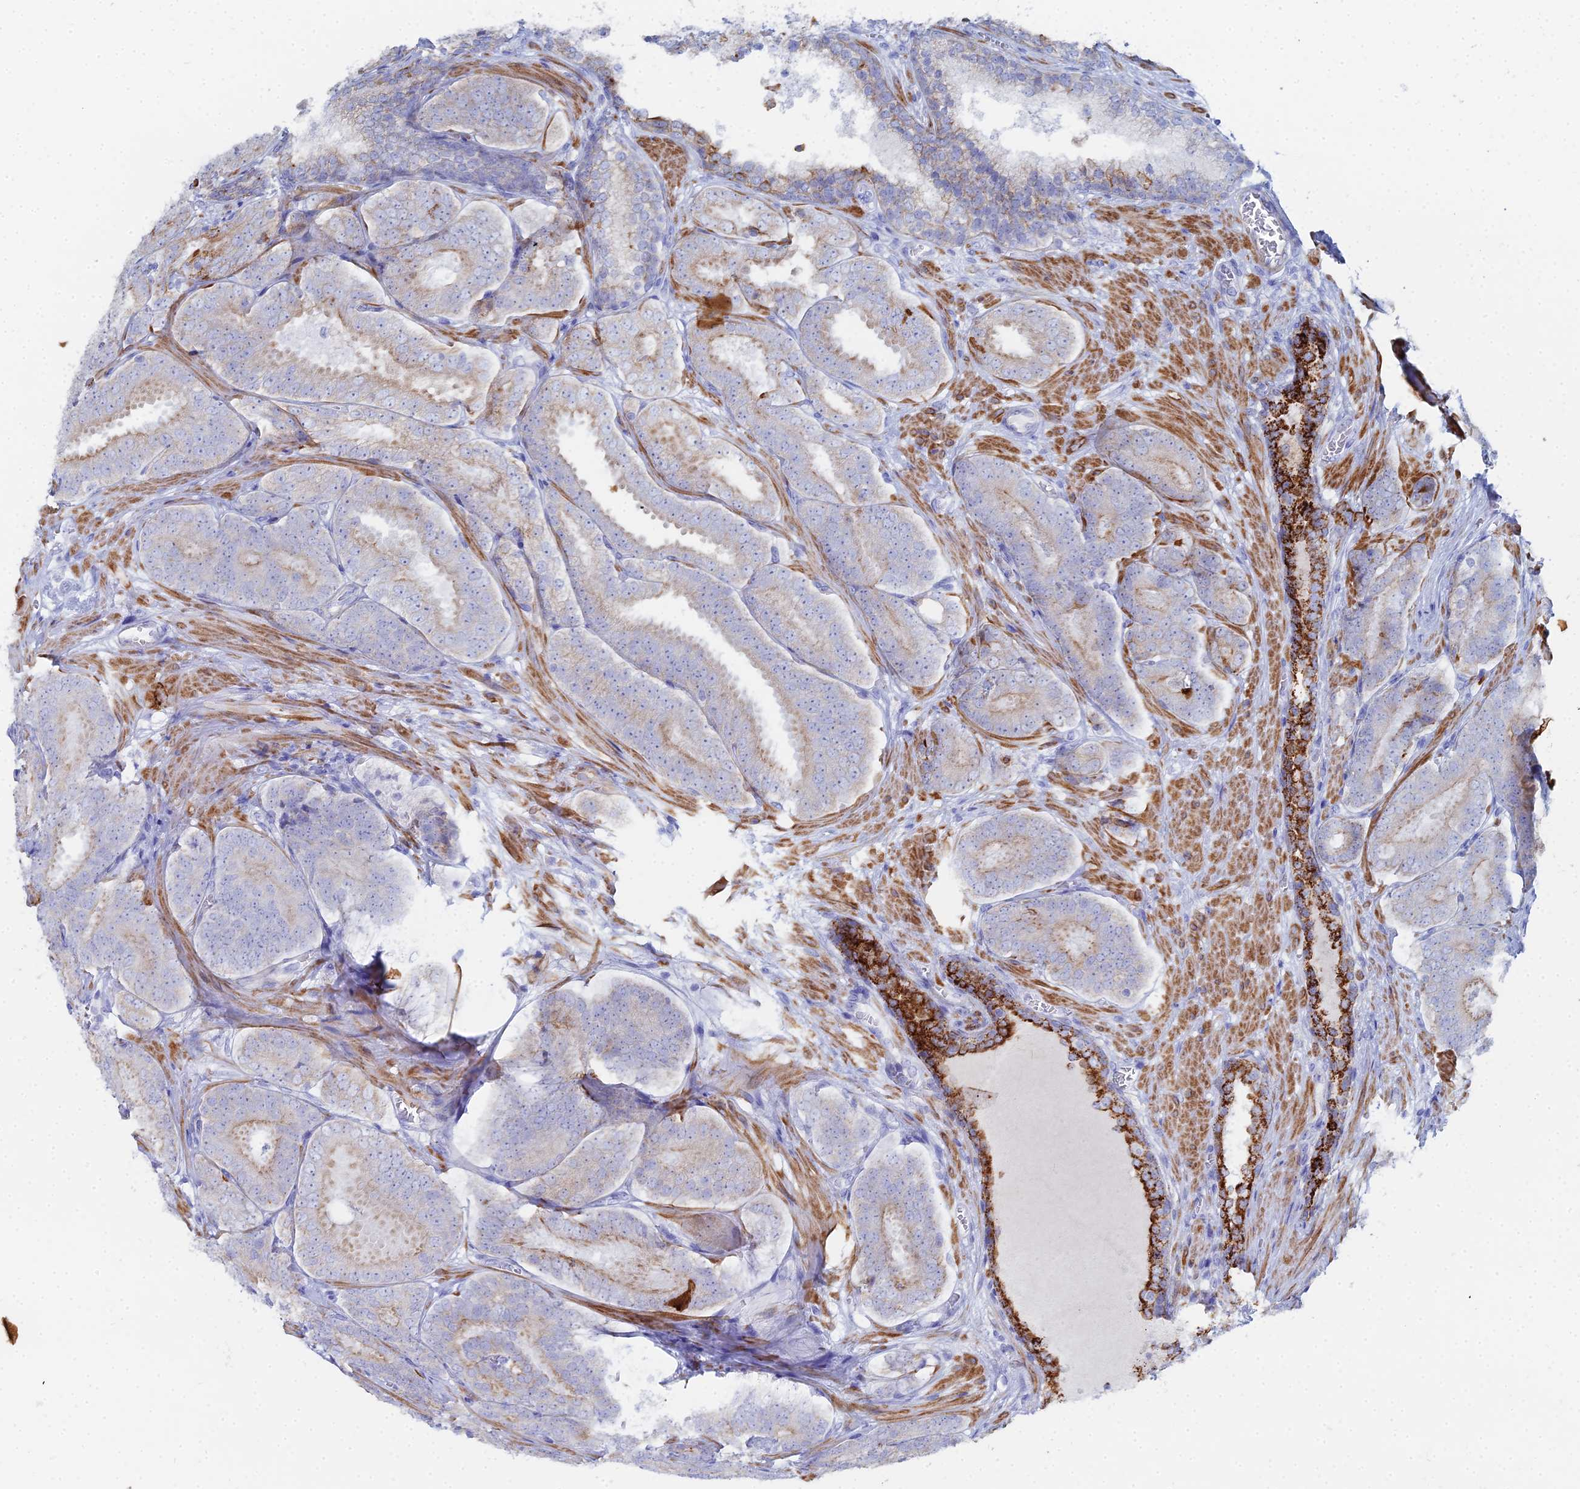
{"staining": {"intensity": "weak", "quantity": "25%-75%", "location": "cytoplasmic/membranous"}, "tissue": "prostate cancer", "cell_type": "Tumor cells", "image_type": "cancer", "snomed": [{"axis": "morphology", "description": "Adenocarcinoma, High grade"}, {"axis": "topography", "description": "Prostate"}], "caption": "This image exhibits high-grade adenocarcinoma (prostate) stained with immunohistochemistry to label a protein in brown. The cytoplasmic/membranous of tumor cells show weak positivity for the protein. Nuclei are counter-stained blue.", "gene": "DHX34", "patient": {"sex": "male", "age": 63}}